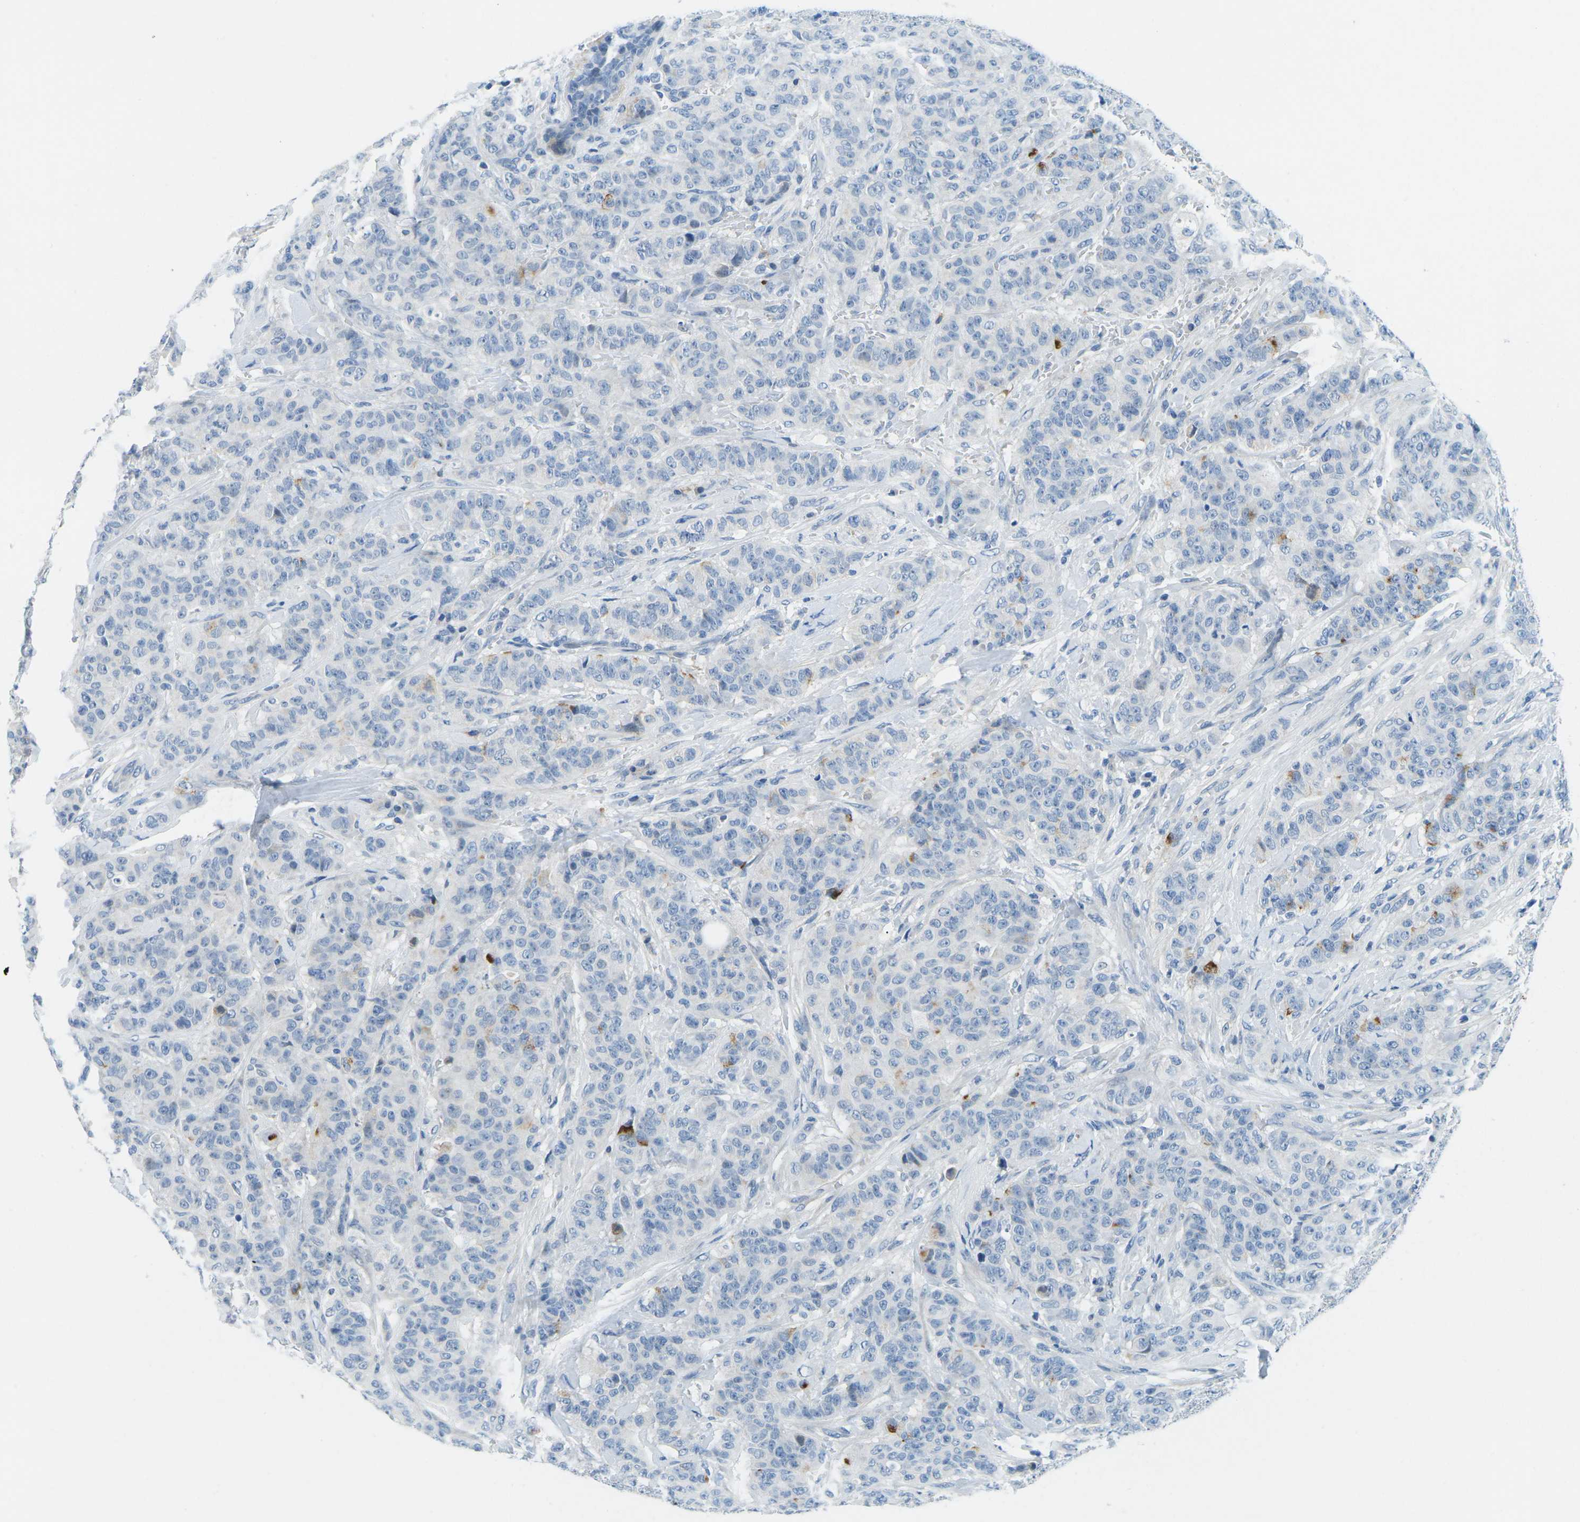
{"staining": {"intensity": "negative", "quantity": "none", "location": "none"}, "tissue": "breast cancer", "cell_type": "Tumor cells", "image_type": "cancer", "snomed": [{"axis": "morphology", "description": "Normal tissue, NOS"}, {"axis": "morphology", "description": "Duct carcinoma"}, {"axis": "topography", "description": "Breast"}], "caption": "High magnification brightfield microscopy of breast cancer stained with DAB (brown) and counterstained with hematoxylin (blue): tumor cells show no significant expression.", "gene": "CFB", "patient": {"sex": "female", "age": 40}}